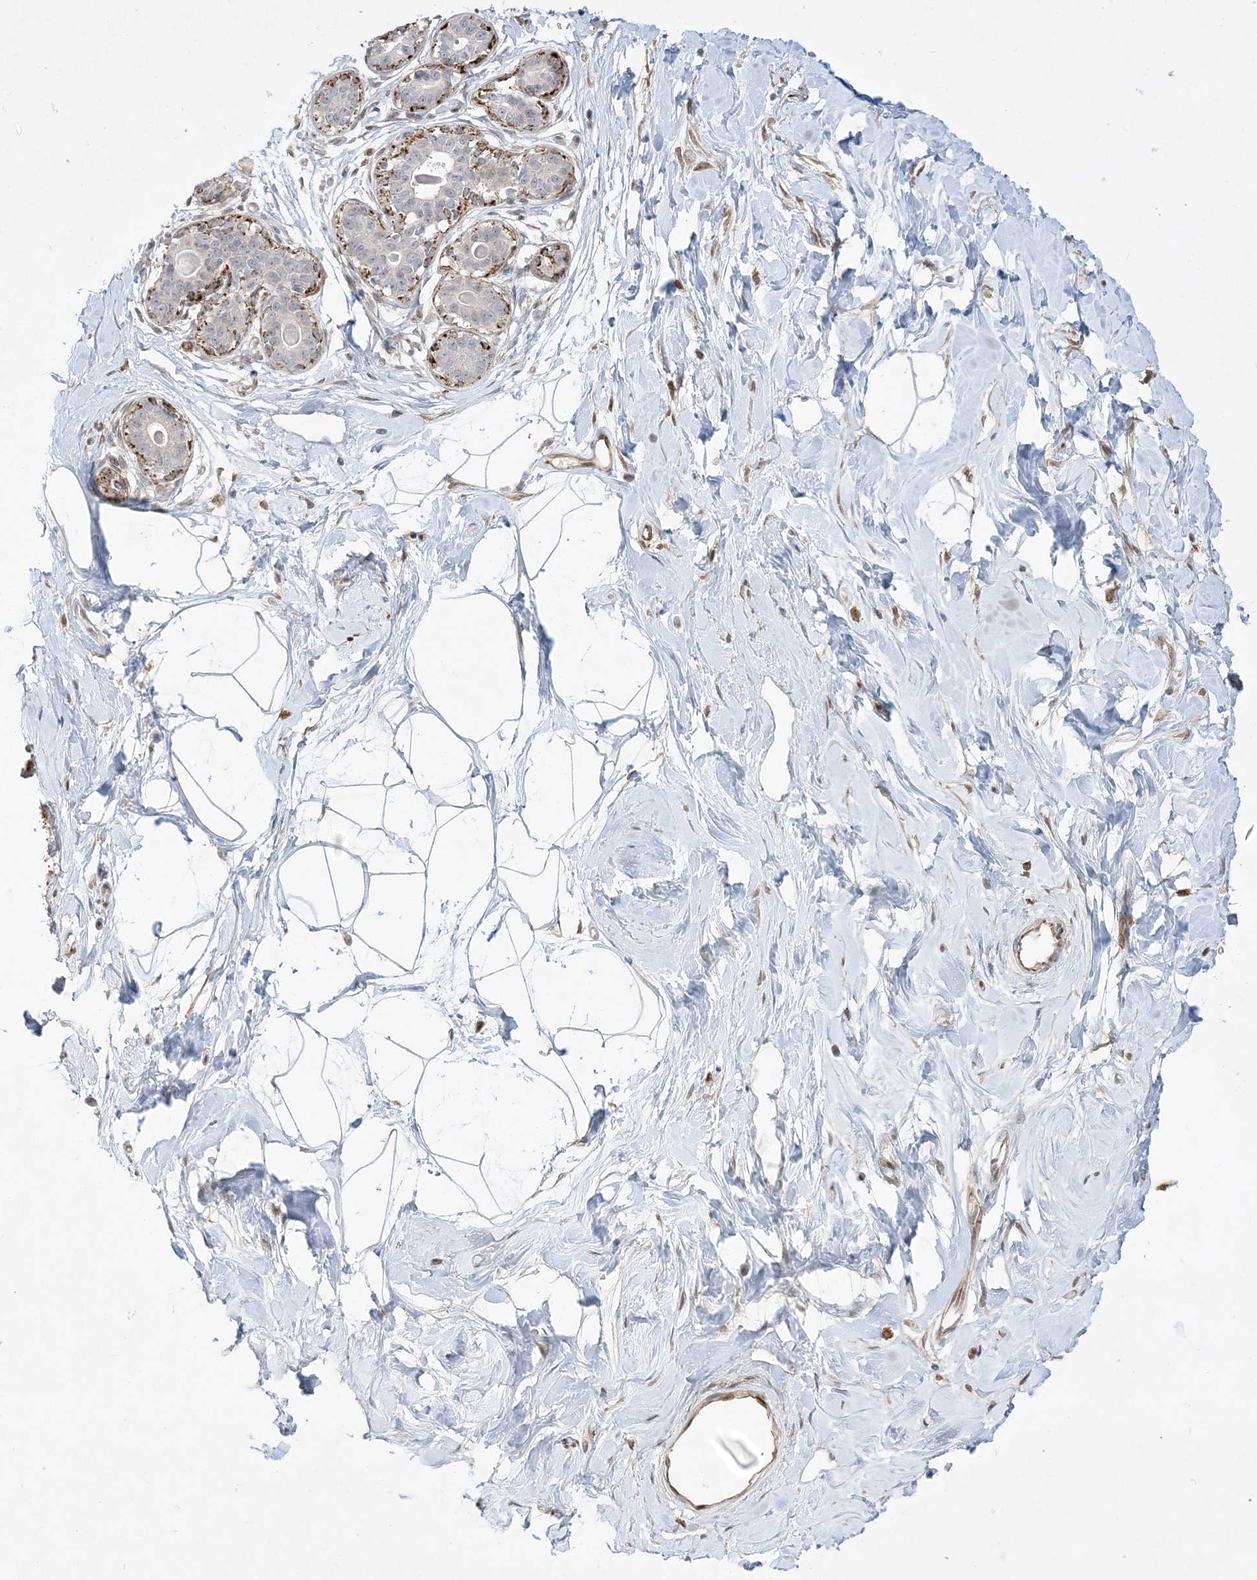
{"staining": {"intensity": "moderate", "quantity": "<25%", "location": "cytoplasmic/membranous"}, "tissue": "breast", "cell_type": "Adipocytes", "image_type": "normal", "snomed": [{"axis": "morphology", "description": "Normal tissue, NOS"}, {"axis": "topography", "description": "Breast"}], "caption": "Protein staining of normal breast reveals moderate cytoplasmic/membranous positivity in approximately <25% of adipocytes.", "gene": "INPP1", "patient": {"sex": "female", "age": 45}}